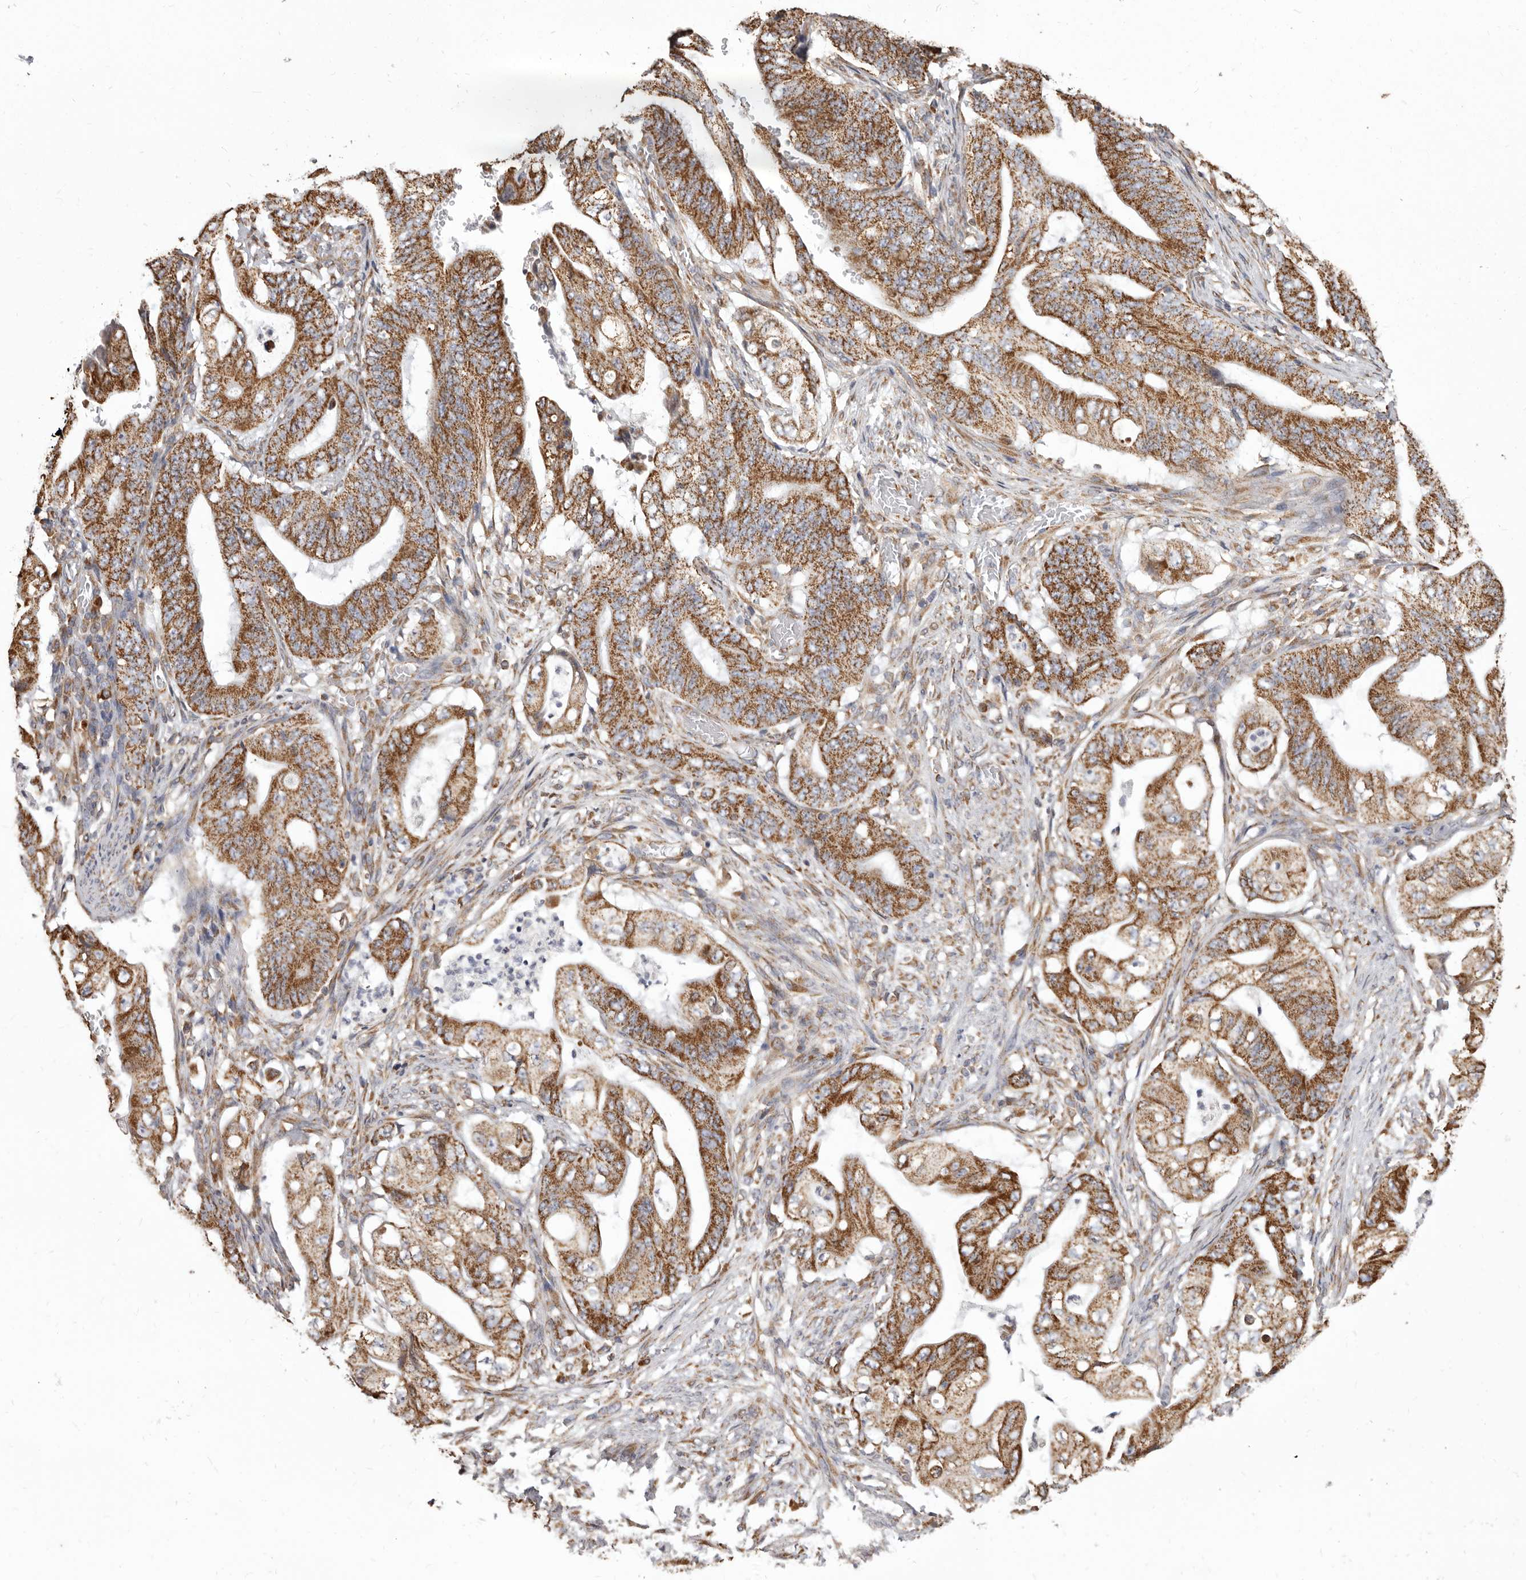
{"staining": {"intensity": "moderate", "quantity": ">75%", "location": "cytoplasmic/membranous"}, "tissue": "stomach cancer", "cell_type": "Tumor cells", "image_type": "cancer", "snomed": [{"axis": "morphology", "description": "Adenocarcinoma, NOS"}, {"axis": "topography", "description": "Stomach"}], "caption": "This histopathology image shows immunohistochemistry (IHC) staining of adenocarcinoma (stomach), with medium moderate cytoplasmic/membranous staining in approximately >75% of tumor cells.", "gene": "CDK5RAP3", "patient": {"sex": "female", "age": 73}}